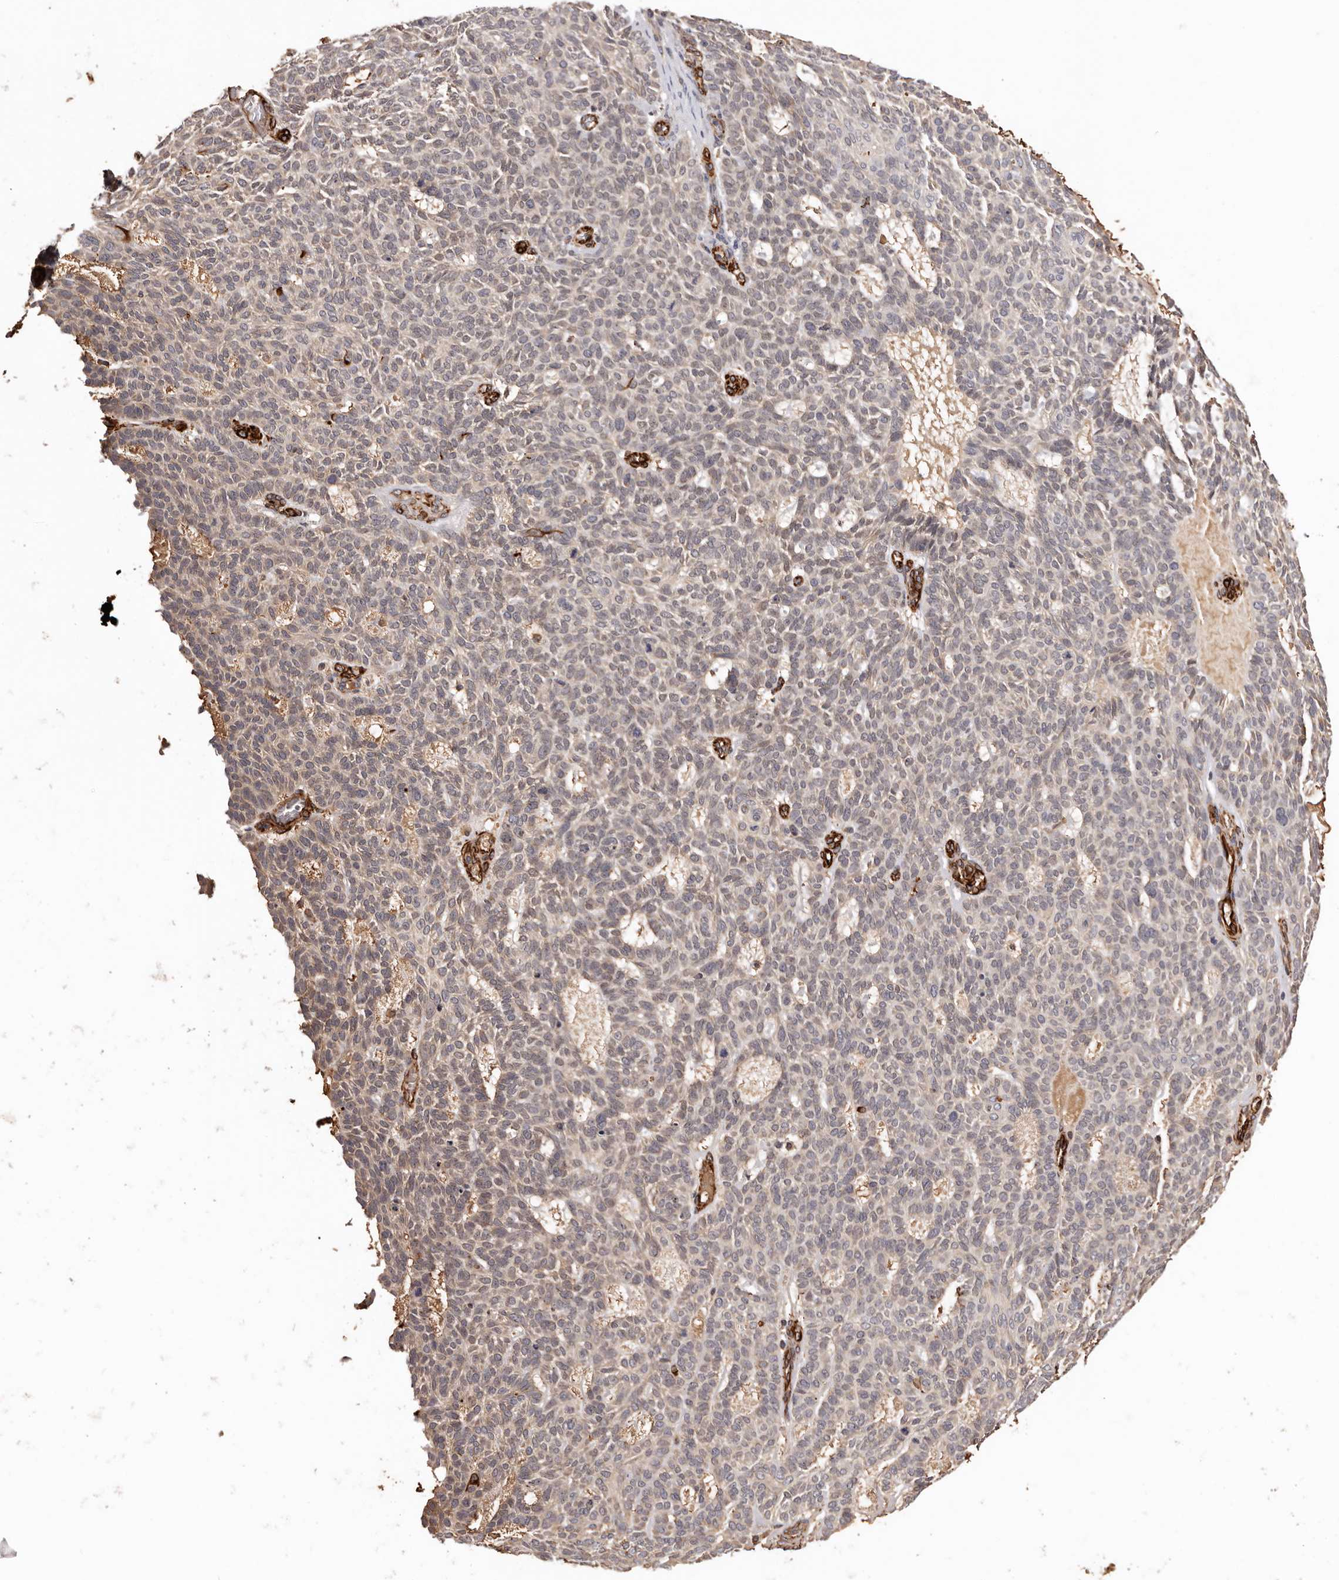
{"staining": {"intensity": "negative", "quantity": "none", "location": "none"}, "tissue": "skin cancer", "cell_type": "Tumor cells", "image_type": "cancer", "snomed": [{"axis": "morphology", "description": "Squamous cell carcinoma, NOS"}, {"axis": "topography", "description": "Skin"}], "caption": "DAB immunohistochemical staining of skin cancer shows no significant expression in tumor cells.", "gene": "ZNF557", "patient": {"sex": "female", "age": 90}}